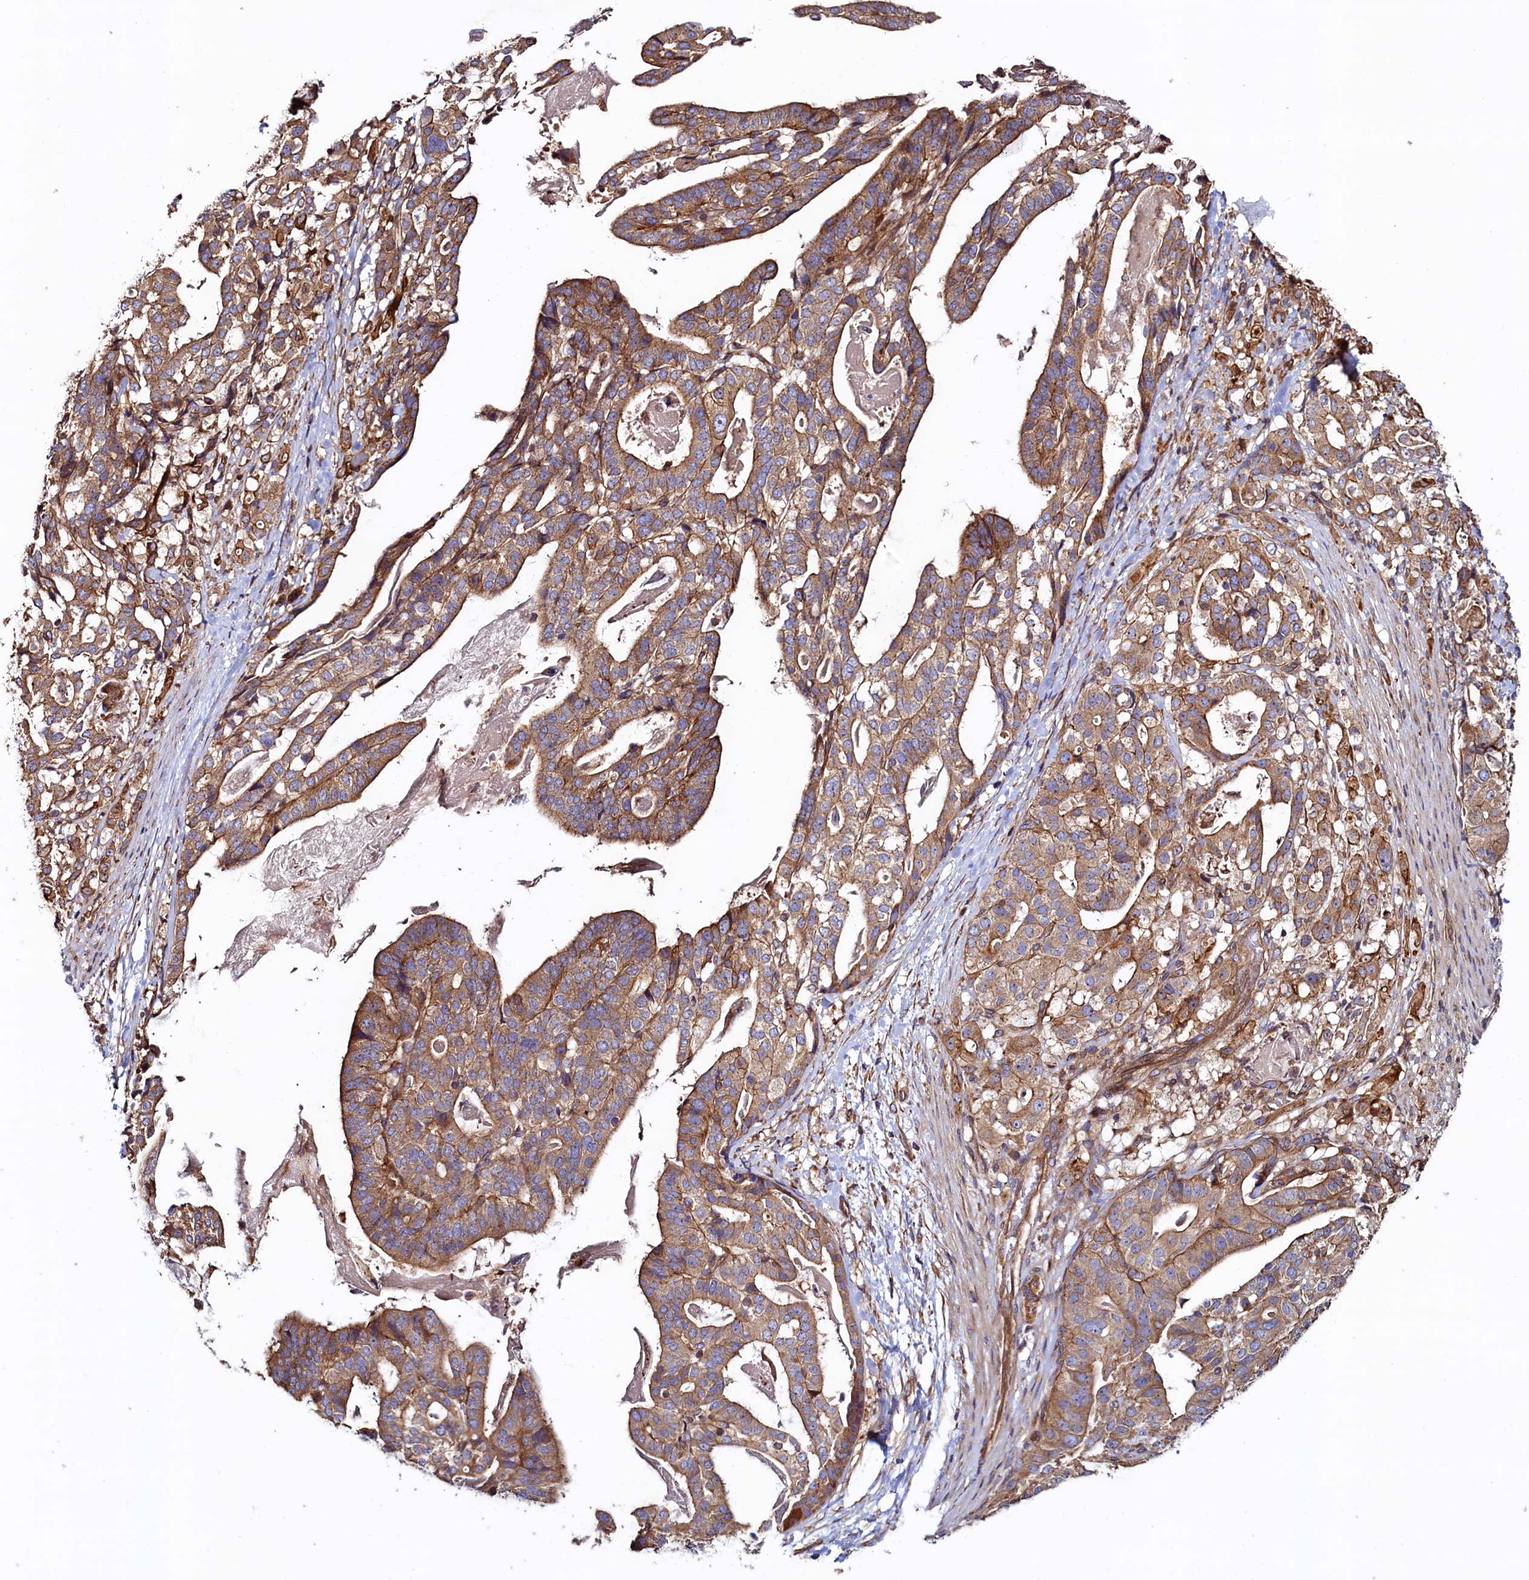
{"staining": {"intensity": "moderate", "quantity": ">75%", "location": "cytoplasmic/membranous"}, "tissue": "stomach cancer", "cell_type": "Tumor cells", "image_type": "cancer", "snomed": [{"axis": "morphology", "description": "Adenocarcinoma, NOS"}, {"axis": "topography", "description": "Stomach"}], "caption": "DAB immunohistochemical staining of human adenocarcinoma (stomach) displays moderate cytoplasmic/membranous protein staining in about >75% of tumor cells. (DAB (3,3'-diaminobenzidine) IHC, brown staining for protein, blue staining for nuclei).", "gene": "ATXN2L", "patient": {"sex": "male", "age": 48}}